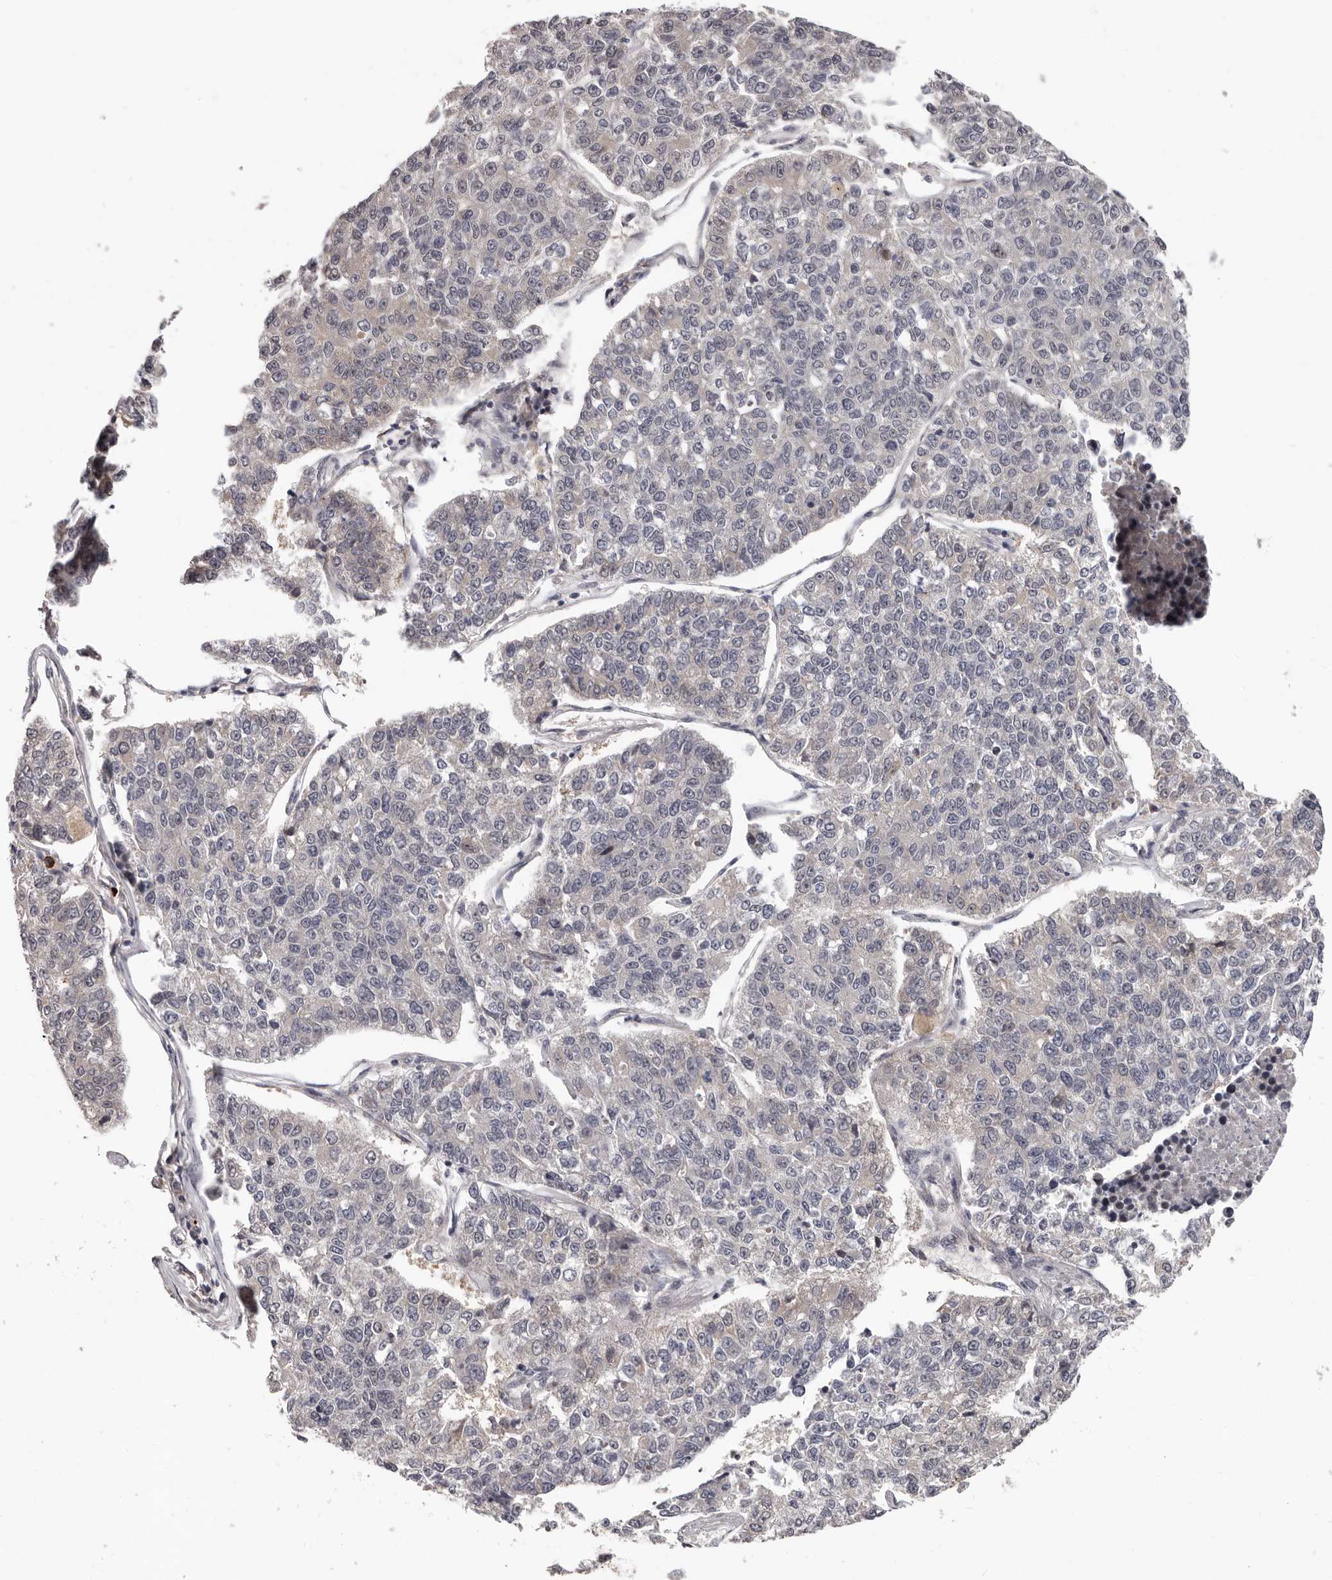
{"staining": {"intensity": "weak", "quantity": "<25%", "location": "cytoplasmic/membranous"}, "tissue": "lung cancer", "cell_type": "Tumor cells", "image_type": "cancer", "snomed": [{"axis": "morphology", "description": "Adenocarcinoma, NOS"}, {"axis": "topography", "description": "Lung"}], "caption": "DAB immunohistochemical staining of human lung cancer displays no significant expression in tumor cells. (IHC, brightfield microscopy, high magnification).", "gene": "MED8", "patient": {"sex": "male", "age": 49}}